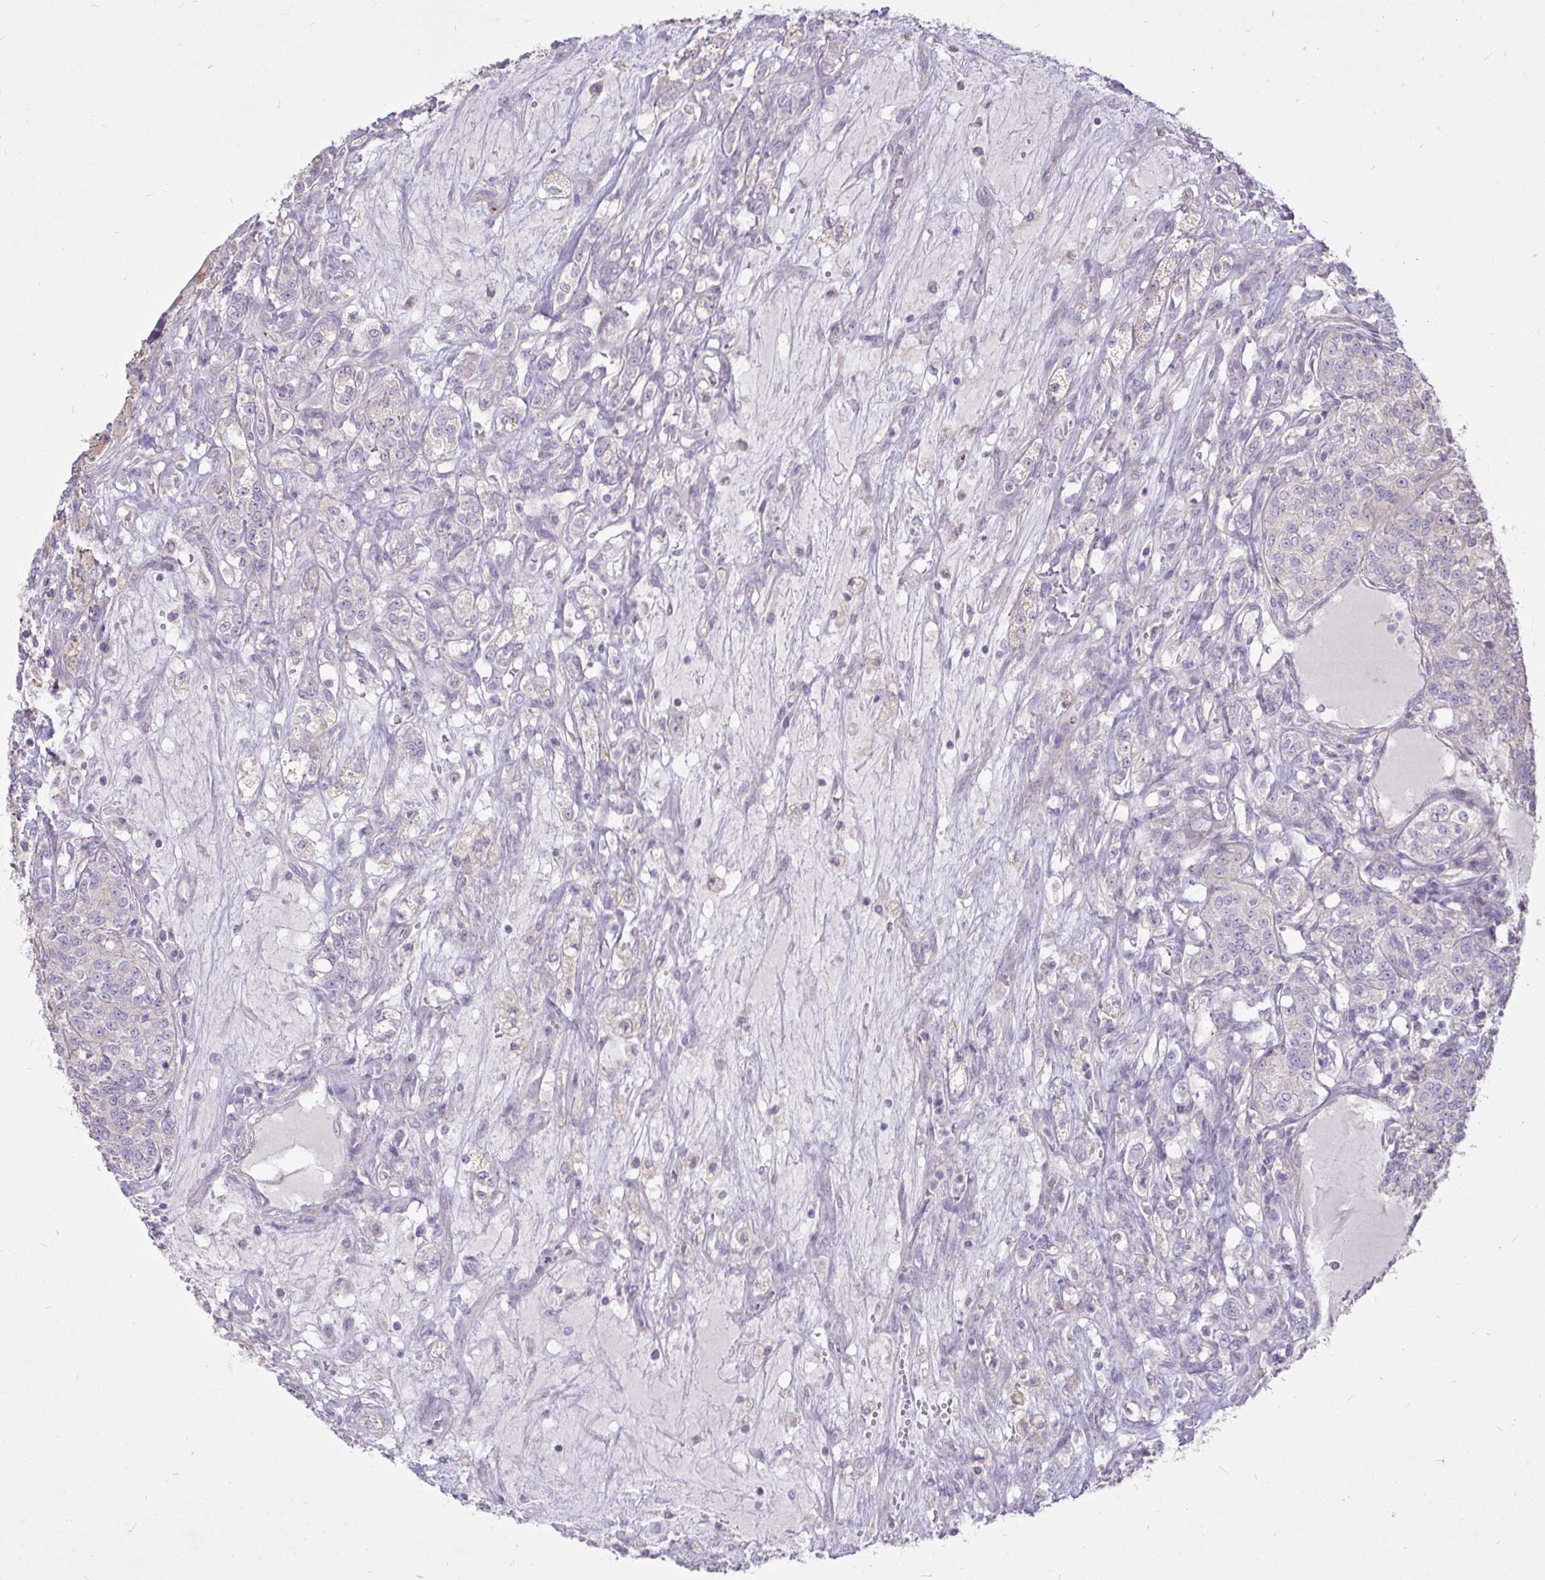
{"staining": {"intensity": "negative", "quantity": "none", "location": "none"}, "tissue": "renal cancer", "cell_type": "Tumor cells", "image_type": "cancer", "snomed": [{"axis": "morphology", "description": "Adenocarcinoma, NOS"}, {"axis": "topography", "description": "Kidney"}], "caption": "Tumor cells are negative for brown protein staining in renal cancer.", "gene": "STRIP1", "patient": {"sex": "female", "age": 63}}